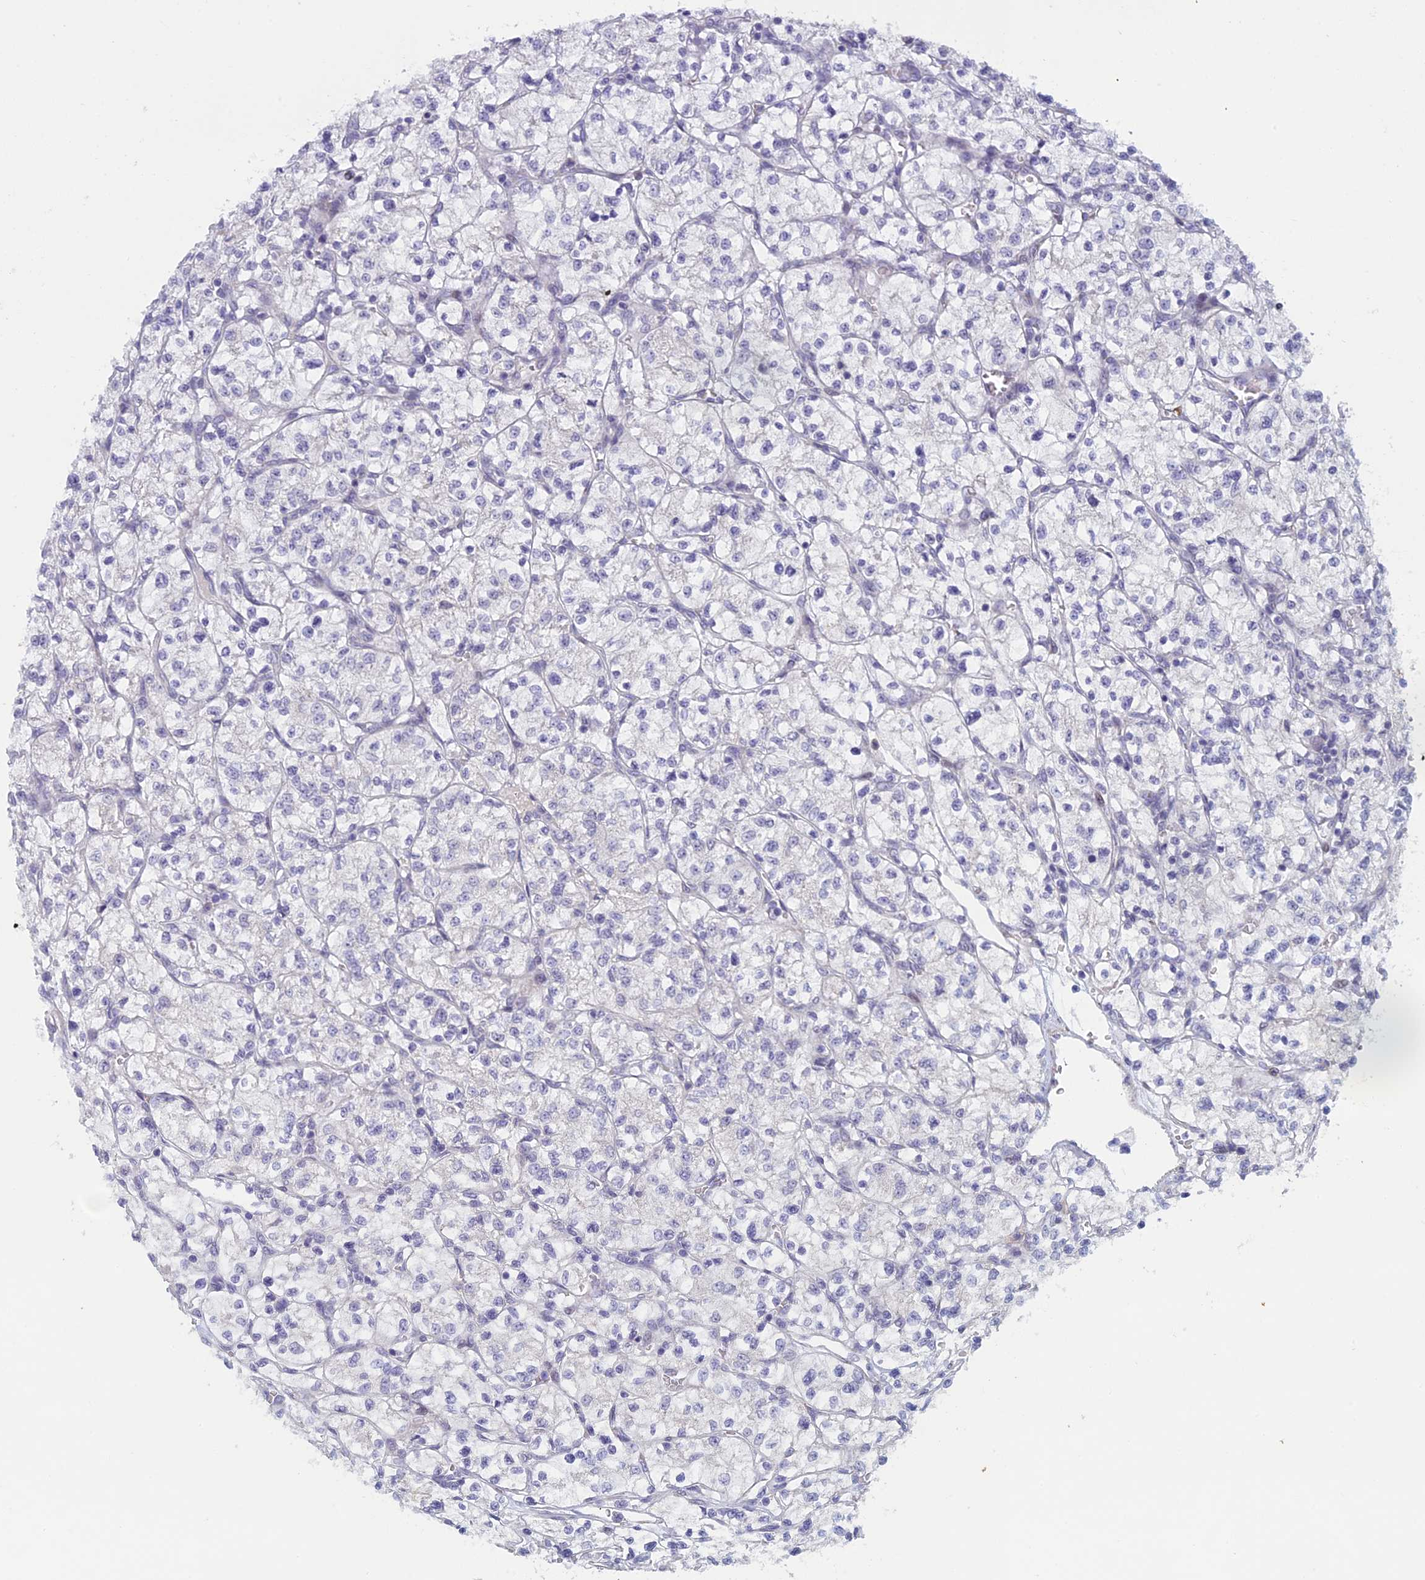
{"staining": {"intensity": "negative", "quantity": "none", "location": "none"}, "tissue": "renal cancer", "cell_type": "Tumor cells", "image_type": "cancer", "snomed": [{"axis": "morphology", "description": "Adenocarcinoma, NOS"}, {"axis": "topography", "description": "Kidney"}], "caption": "Micrograph shows no significant protein expression in tumor cells of renal adenocarcinoma.", "gene": "PPP1R26", "patient": {"sex": "female", "age": 64}}